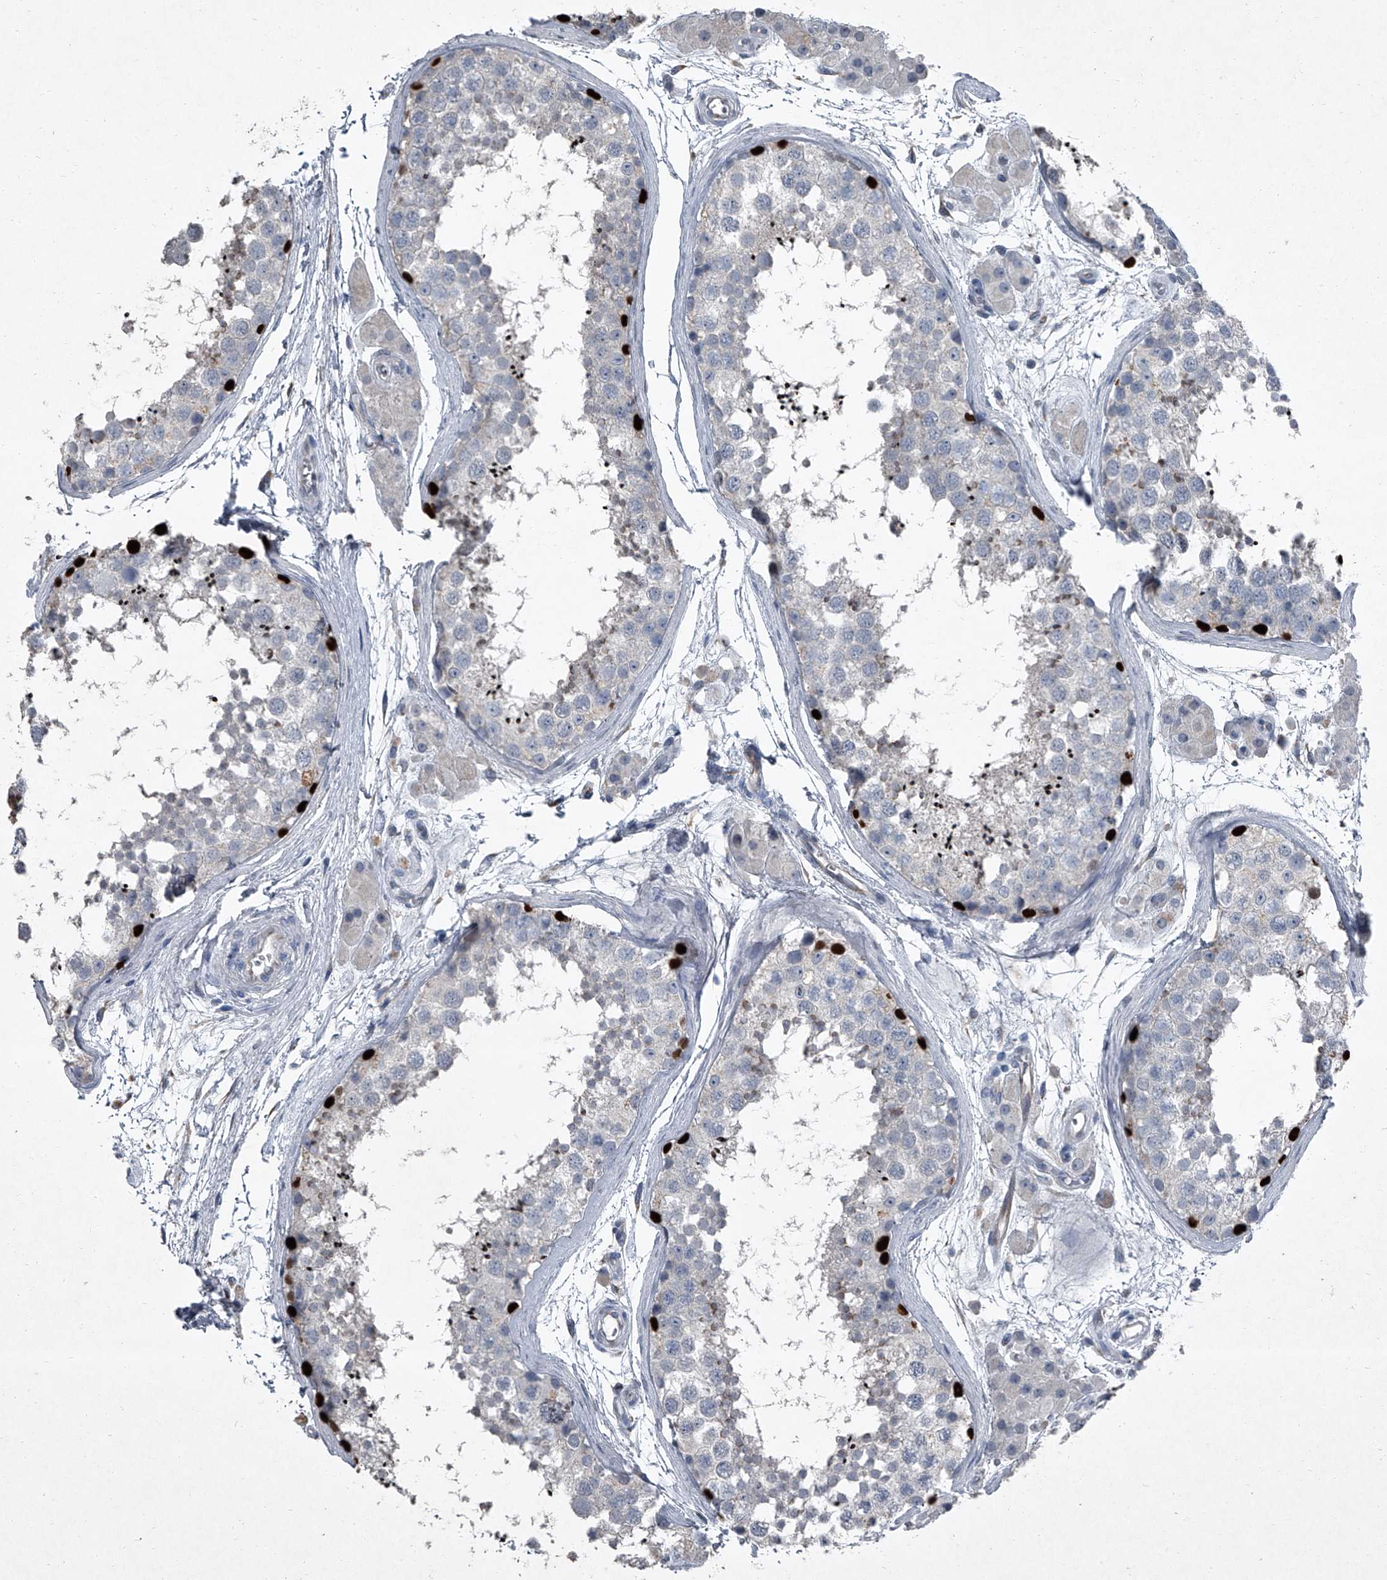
{"staining": {"intensity": "strong", "quantity": "<25%", "location": "nuclear"}, "tissue": "testis", "cell_type": "Cells in seminiferous ducts", "image_type": "normal", "snomed": [{"axis": "morphology", "description": "Normal tissue, NOS"}, {"axis": "topography", "description": "Testis"}], "caption": "The photomicrograph reveals staining of normal testis, revealing strong nuclear protein positivity (brown color) within cells in seminiferous ducts.", "gene": "HEPHL1", "patient": {"sex": "male", "age": 56}}